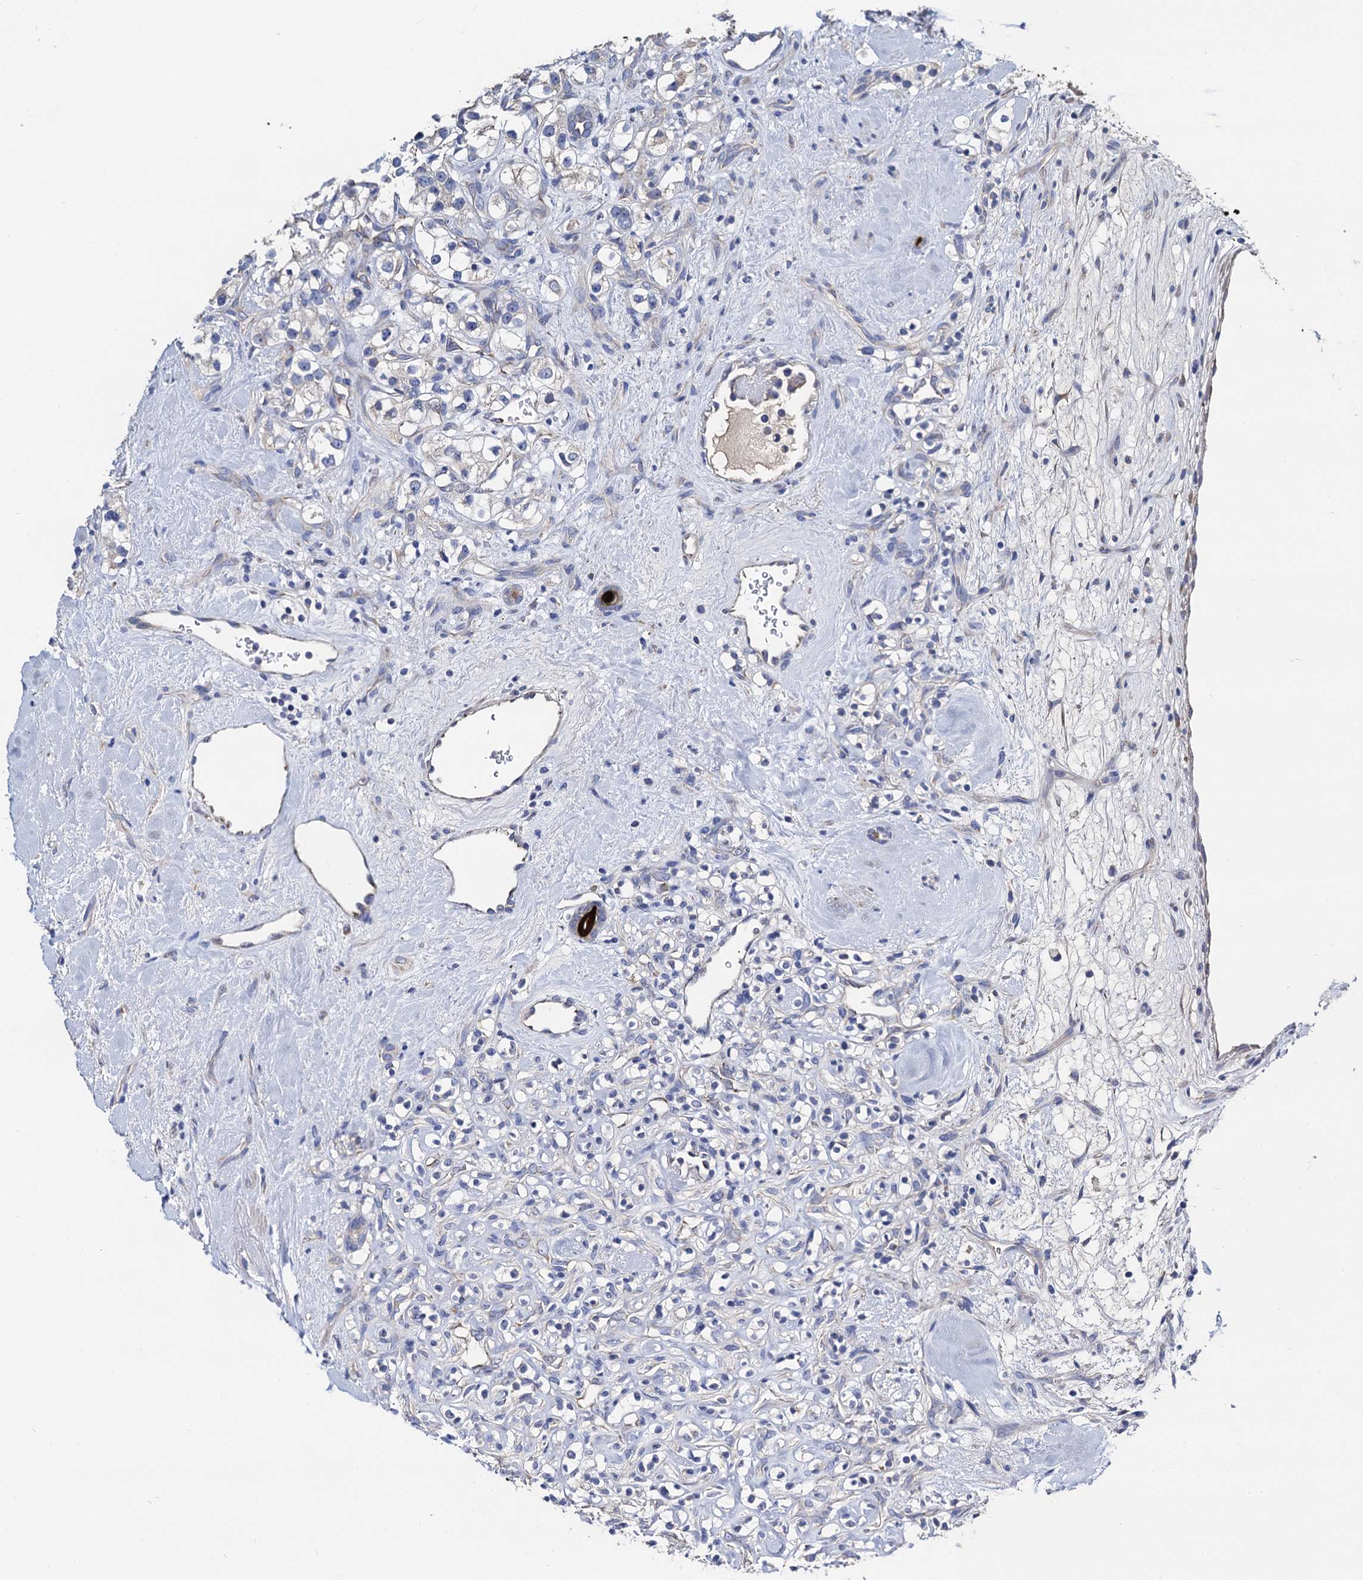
{"staining": {"intensity": "negative", "quantity": "none", "location": "none"}, "tissue": "renal cancer", "cell_type": "Tumor cells", "image_type": "cancer", "snomed": [{"axis": "morphology", "description": "Adenocarcinoma, NOS"}, {"axis": "topography", "description": "Kidney"}], "caption": "High magnification brightfield microscopy of renal cancer (adenocarcinoma) stained with DAB (brown) and counterstained with hematoxylin (blue): tumor cells show no significant positivity.", "gene": "FREM3", "patient": {"sex": "male", "age": 77}}